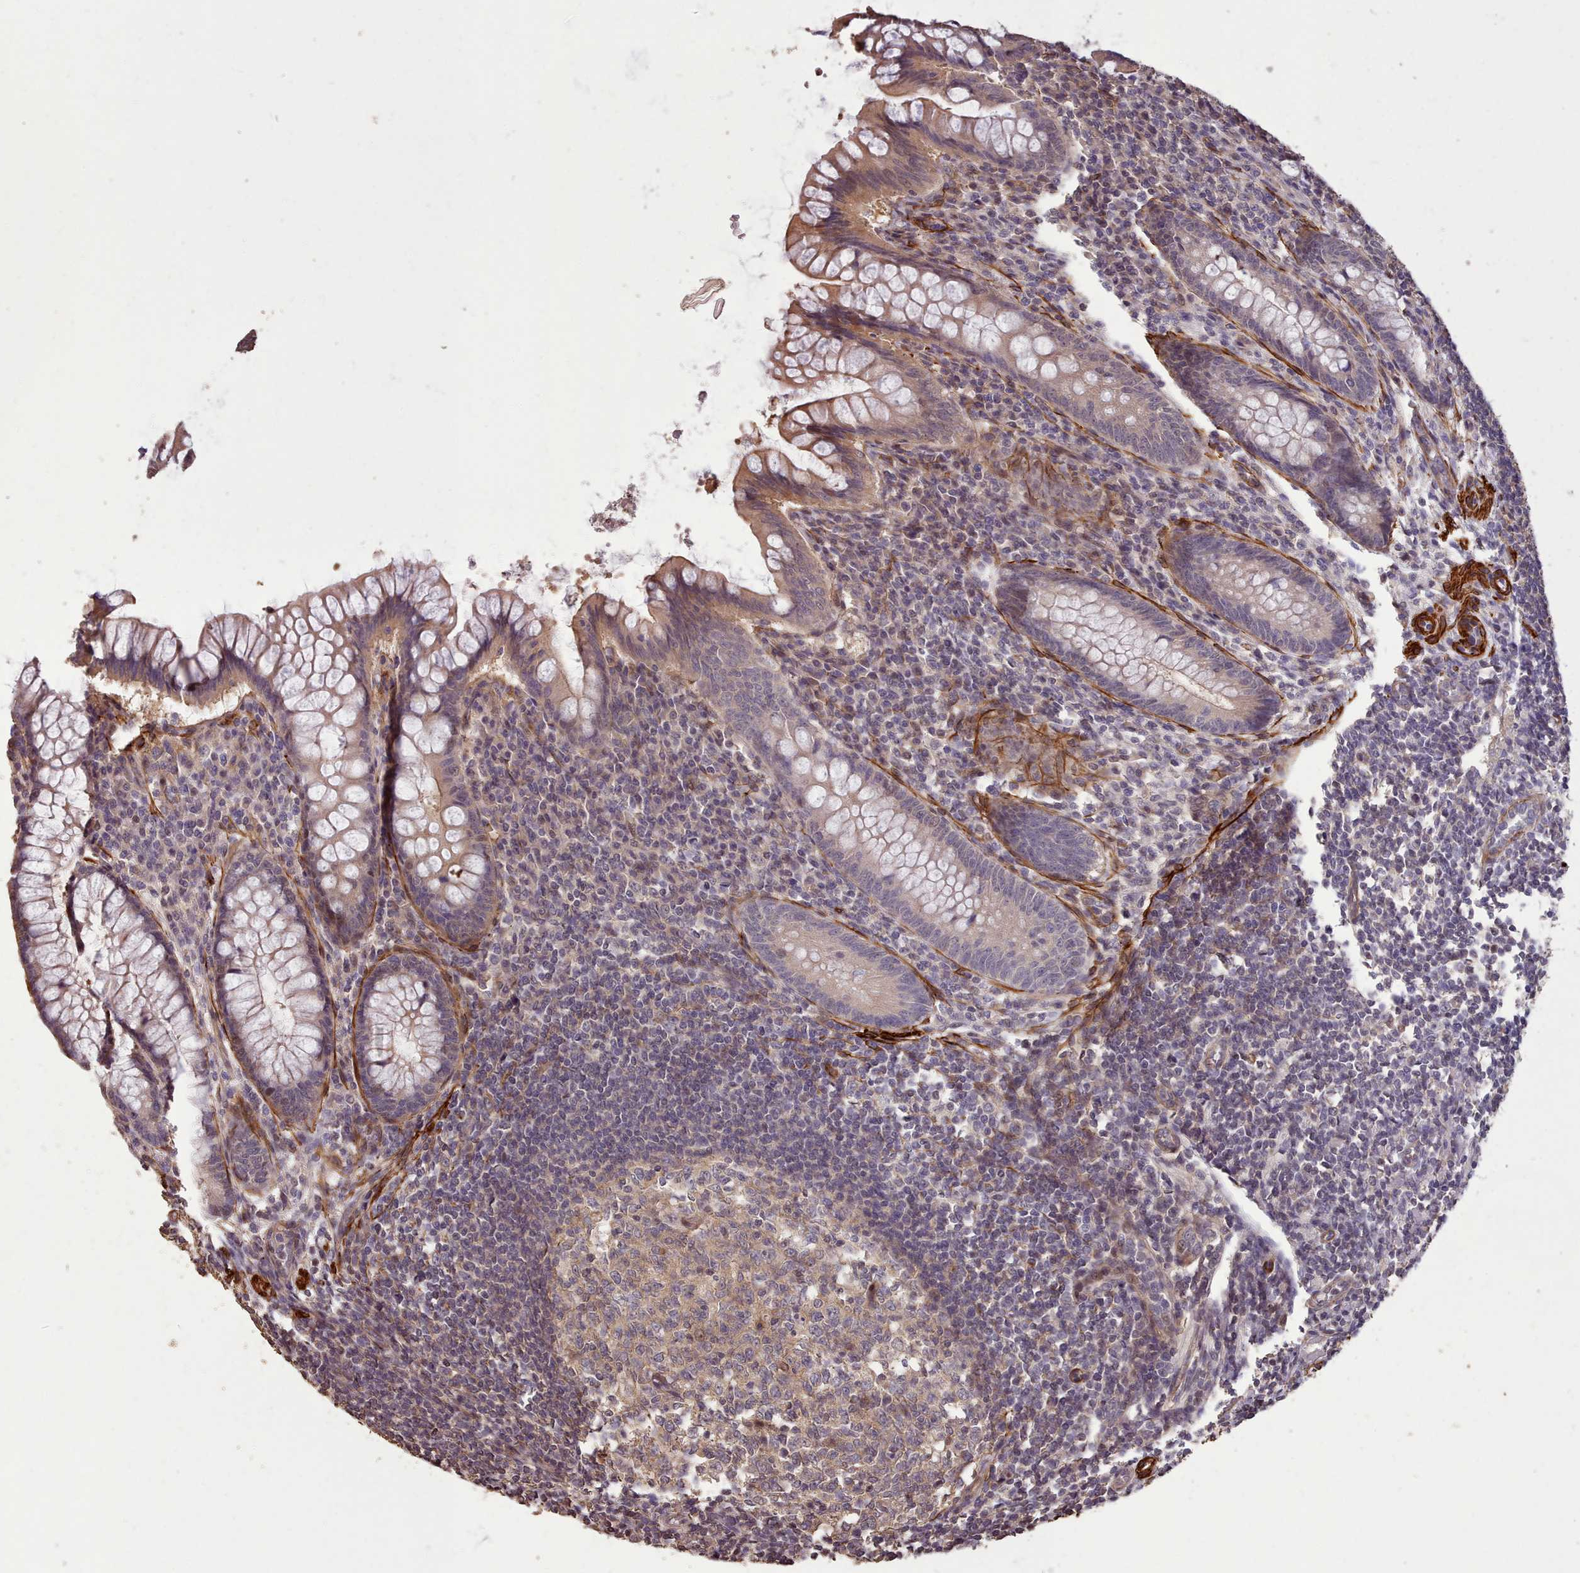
{"staining": {"intensity": "moderate", "quantity": "25%-75%", "location": "cytoplasmic/membranous"}, "tissue": "appendix", "cell_type": "Glandular cells", "image_type": "normal", "snomed": [{"axis": "morphology", "description": "Normal tissue, NOS"}, {"axis": "topography", "description": "Appendix"}], "caption": "High-power microscopy captured an immunohistochemistry (IHC) photomicrograph of normal appendix, revealing moderate cytoplasmic/membranous staining in about 25%-75% of glandular cells. Using DAB (3,3'-diaminobenzidine) (brown) and hematoxylin (blue) stains, captured at high magnification using brightfield microscopy.", "gene": "NLRC4", "patient": {"sex": "female", "age": 33}}